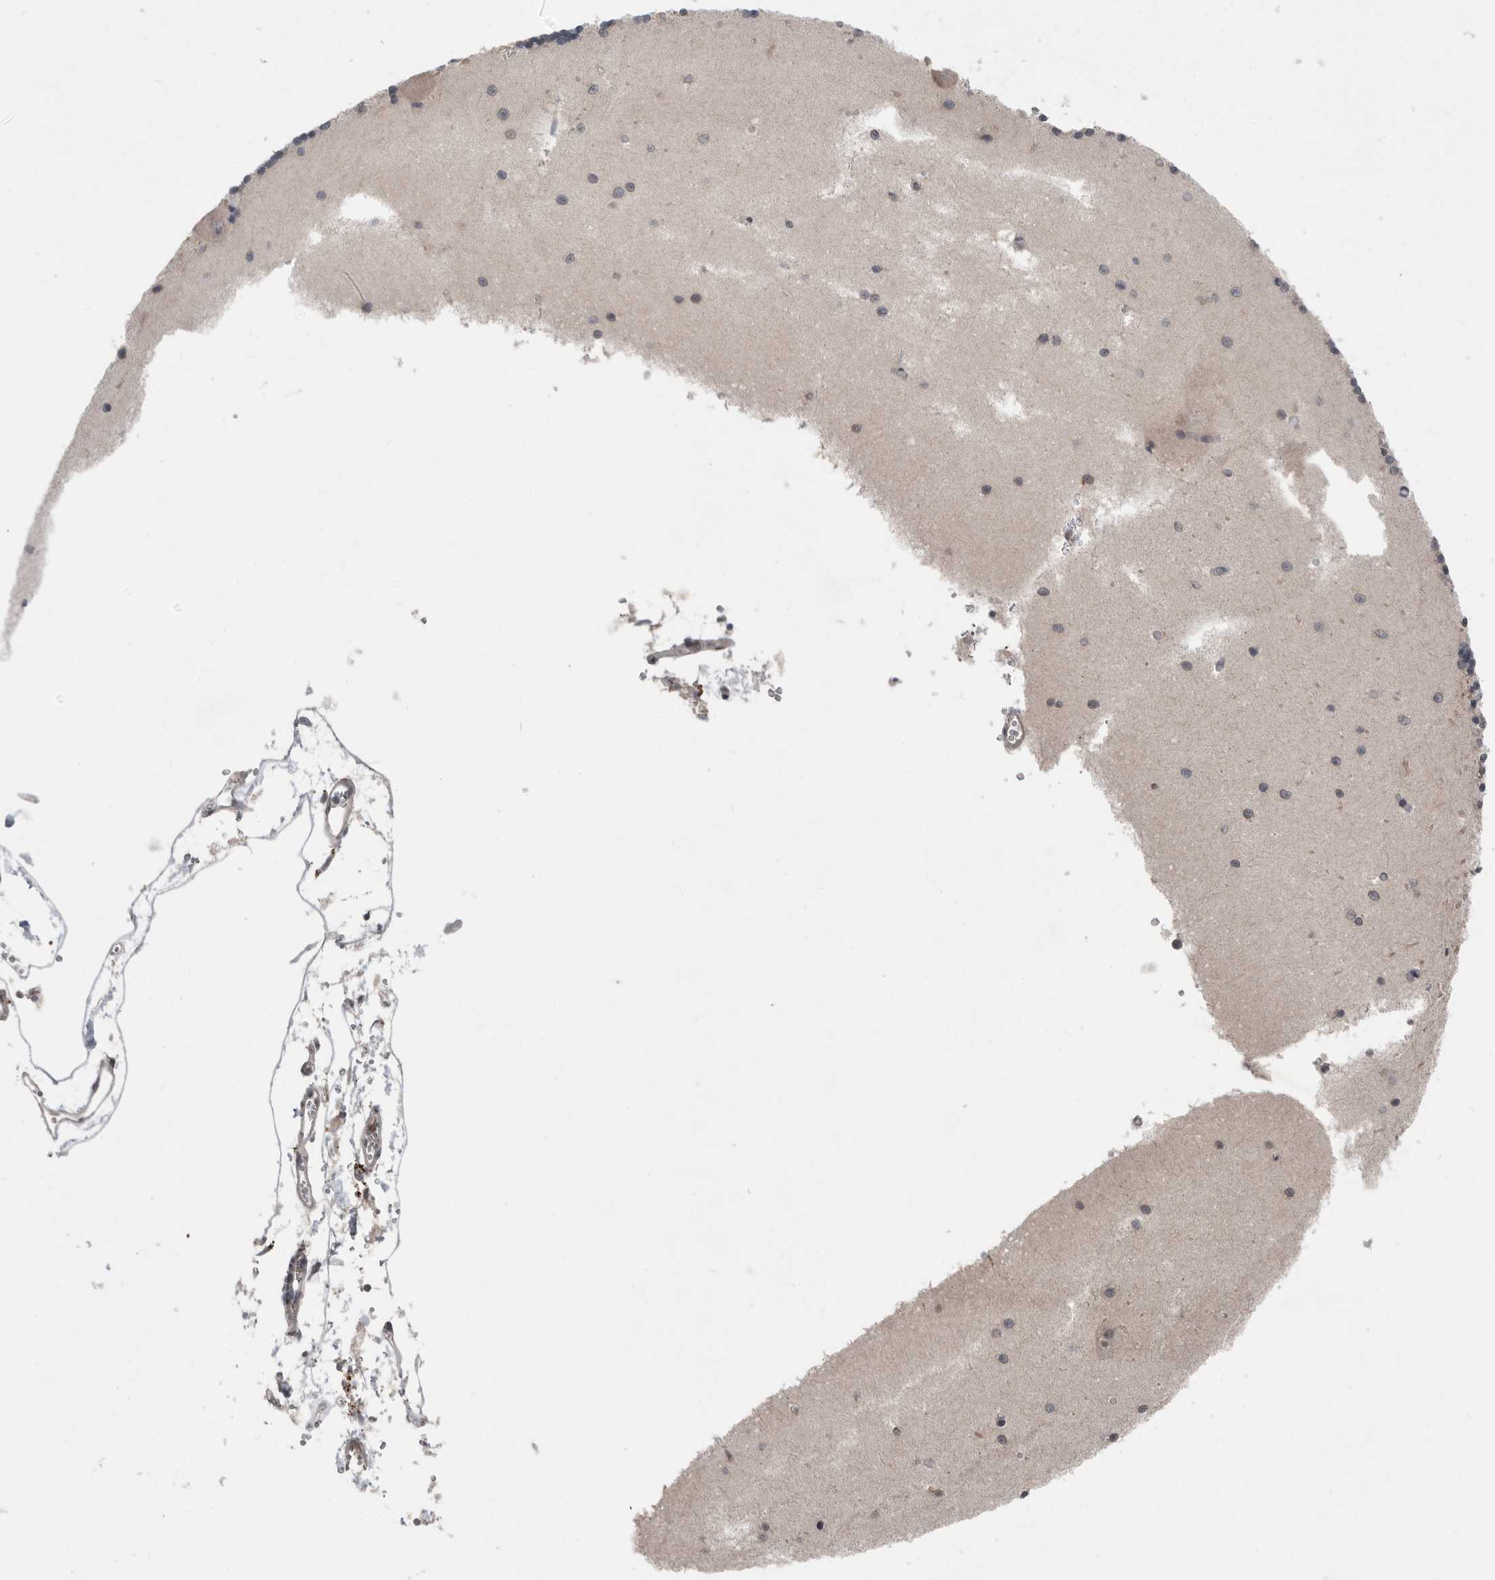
{"staining": {"intensity": "negative", "quantity": "none", "location": "none"}, "tissue": "cerebellum", "cell_type": "Cells in granular layer", "image_type": "normal", "snomed": [{"axis": "morphology", "description": "Normal tissue, NOS"}, {"axis": "topography", "description": "Cerebellum"}], "caption": "The micrograph reveals no significant expression in cells in granular layer of cerebellum.", "gene": "SCP2", "patient": {"sex": "male", "age": 37}}